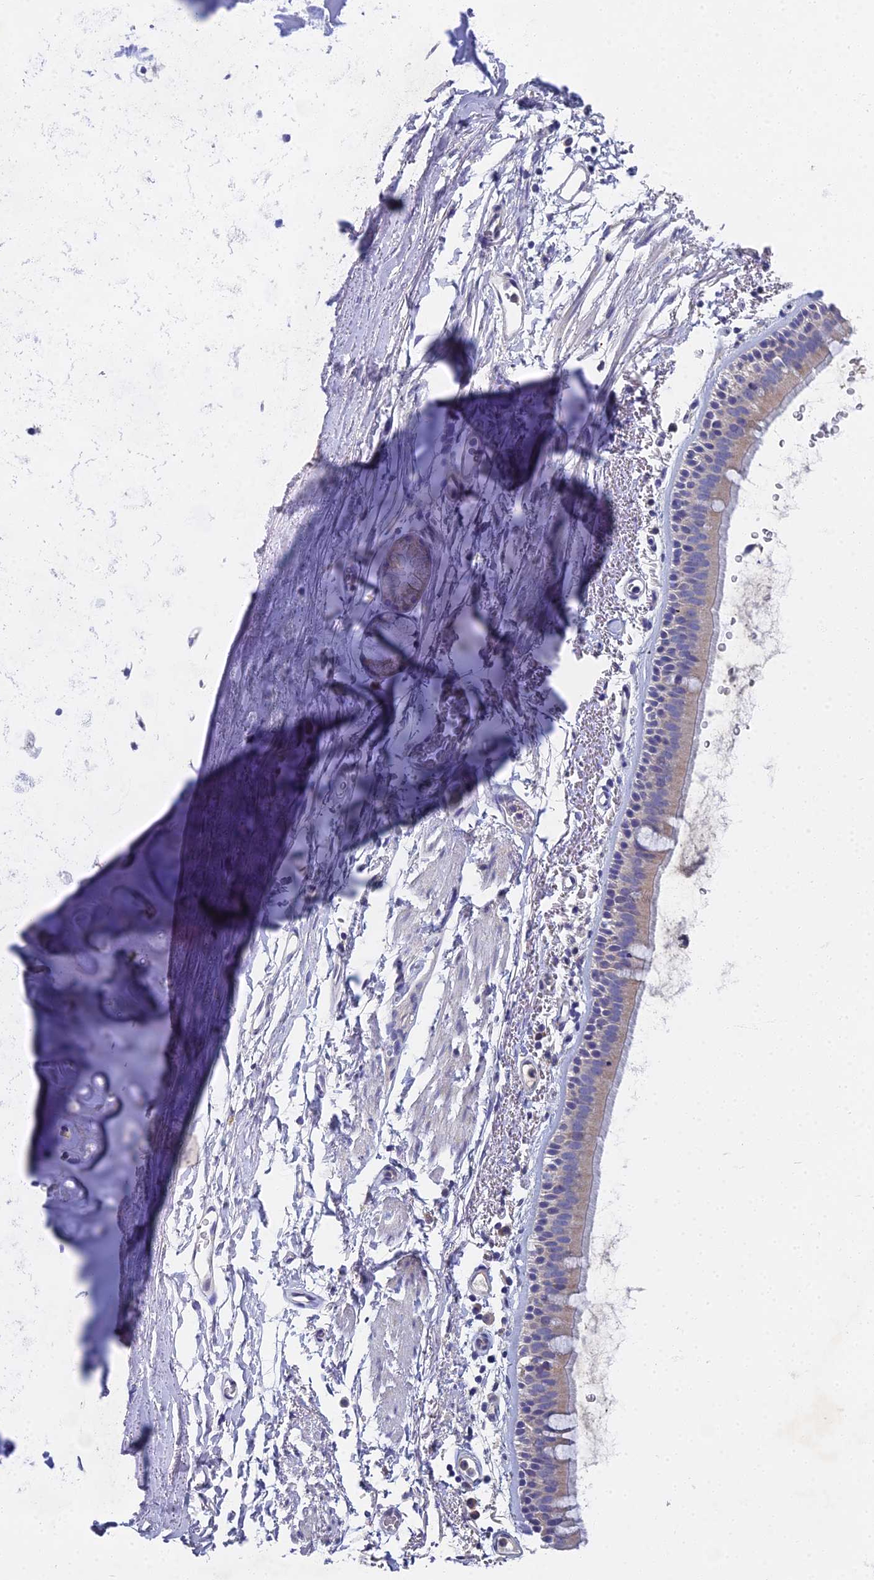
{"staining": {"intensity": "weak", "quantity": "<25%", "location": "cytoplasmic/membranous"}, "tissue": "bronchus", "cell_type": "Respiratory epithelial cells", "image_type": "normal", "snomed": [{"axis": "morphology", "description": "Normal tissue, NOS"}, {"axis": "topography", "description": "Lymph node"}, {"axis": "topography", "description": "Bronchus"}], "caption": "The micrograph shows no staining of respiratory epithelial cells in normal bronchus.", "gene": "SPIN4", "patient": {"sex": "female", "age": 70}}